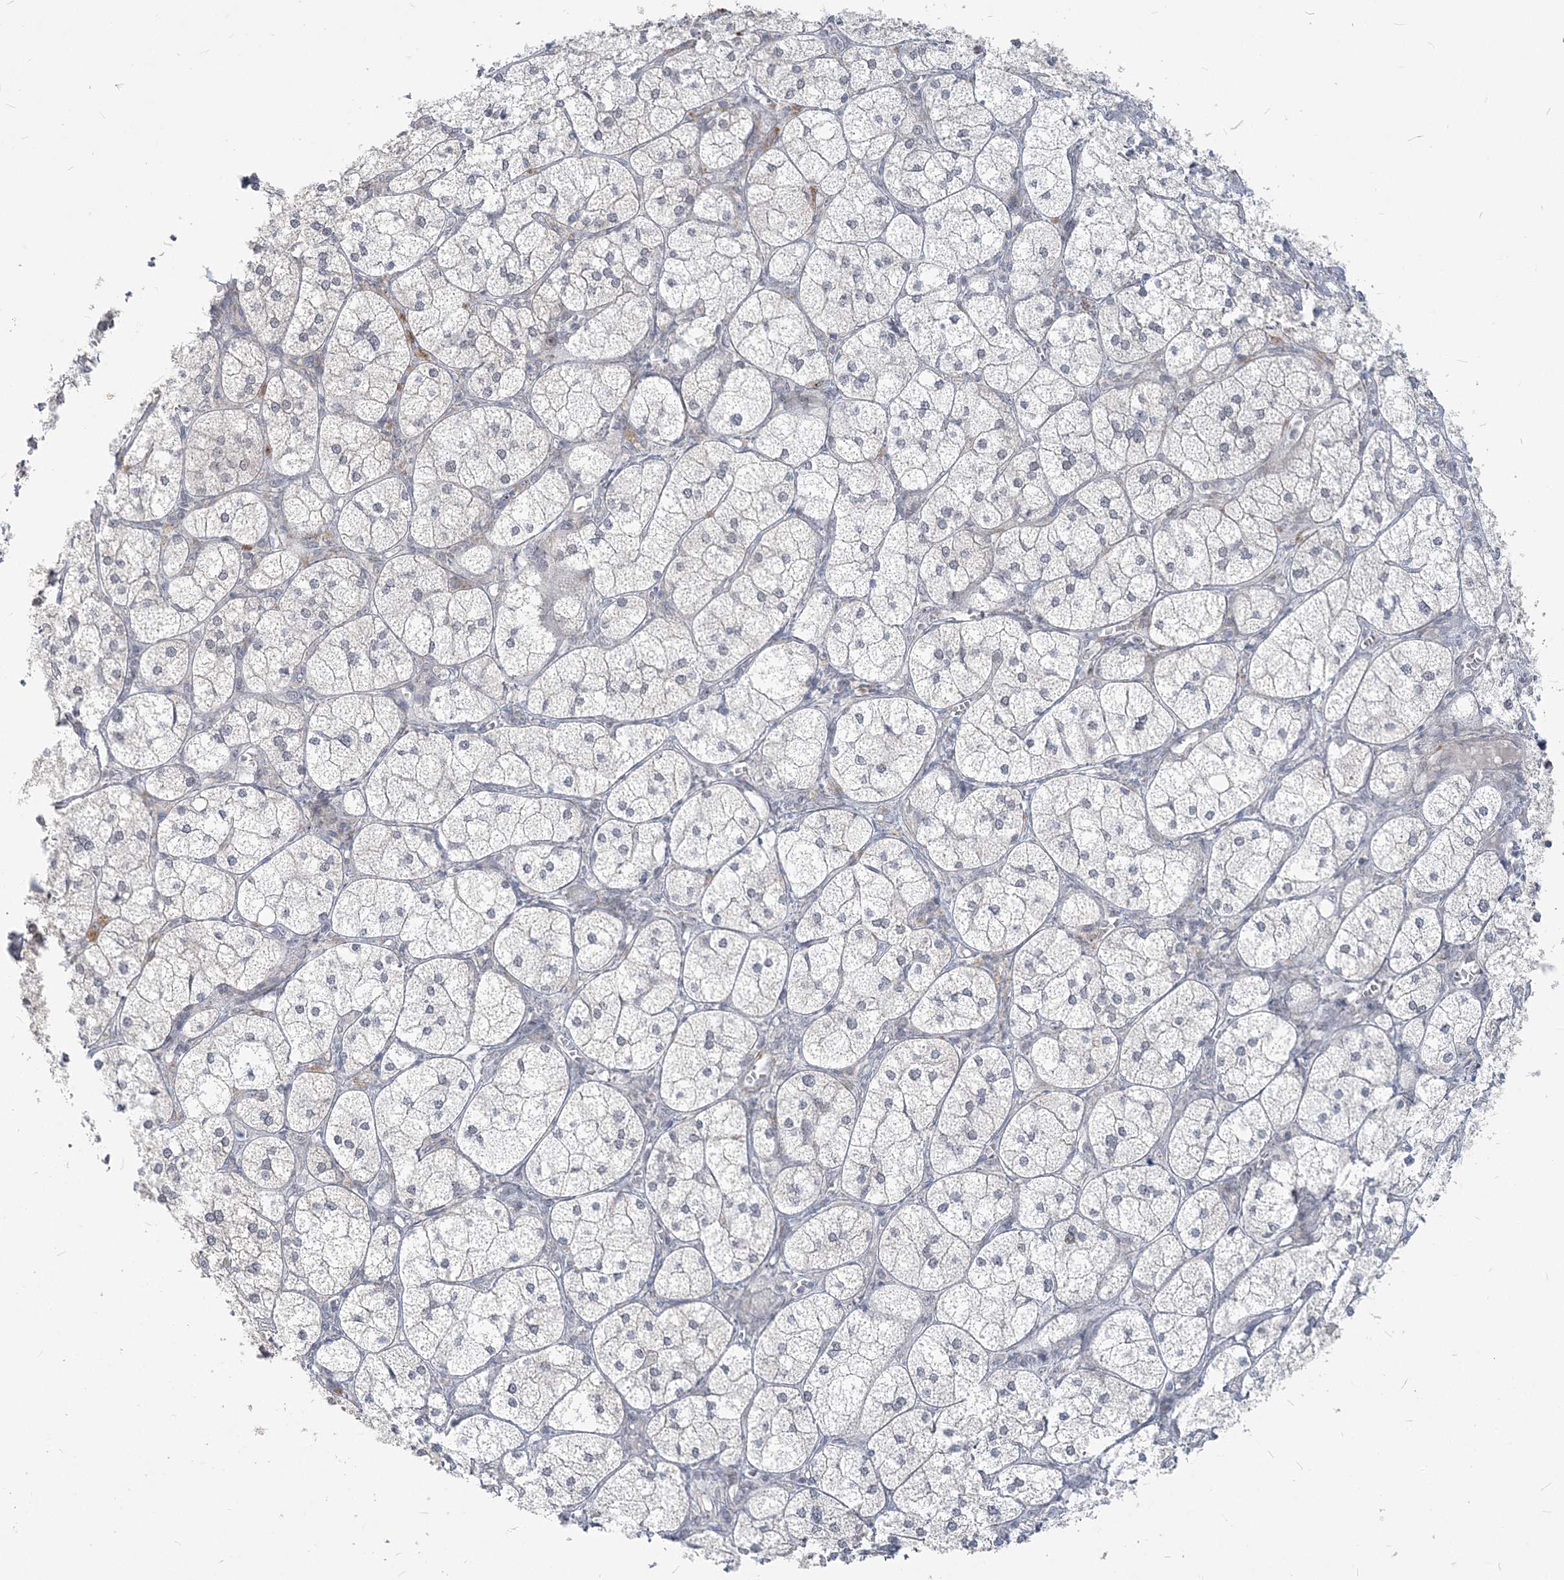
{"staining": {"intensity": "weak", "quantity": "<25%", "location": "nuclear"}, "tissue": "adrenal gland", "cell_type": "Glandular cells", "image_type": "normal", "snomed": [{"axis": "morphology", "description": "Normal tissue, NOS"}, {"axis": "topography", "description": "Adrenal gland"}], "caption": "Immunohistochemistry micrograph of normal adrenal gland: human adrenal gland stained with DAB exhibits no significant protein positivity in glandular cells.", "gene": "SDAD1", "patient": {"sex": "female", "age": 61}}